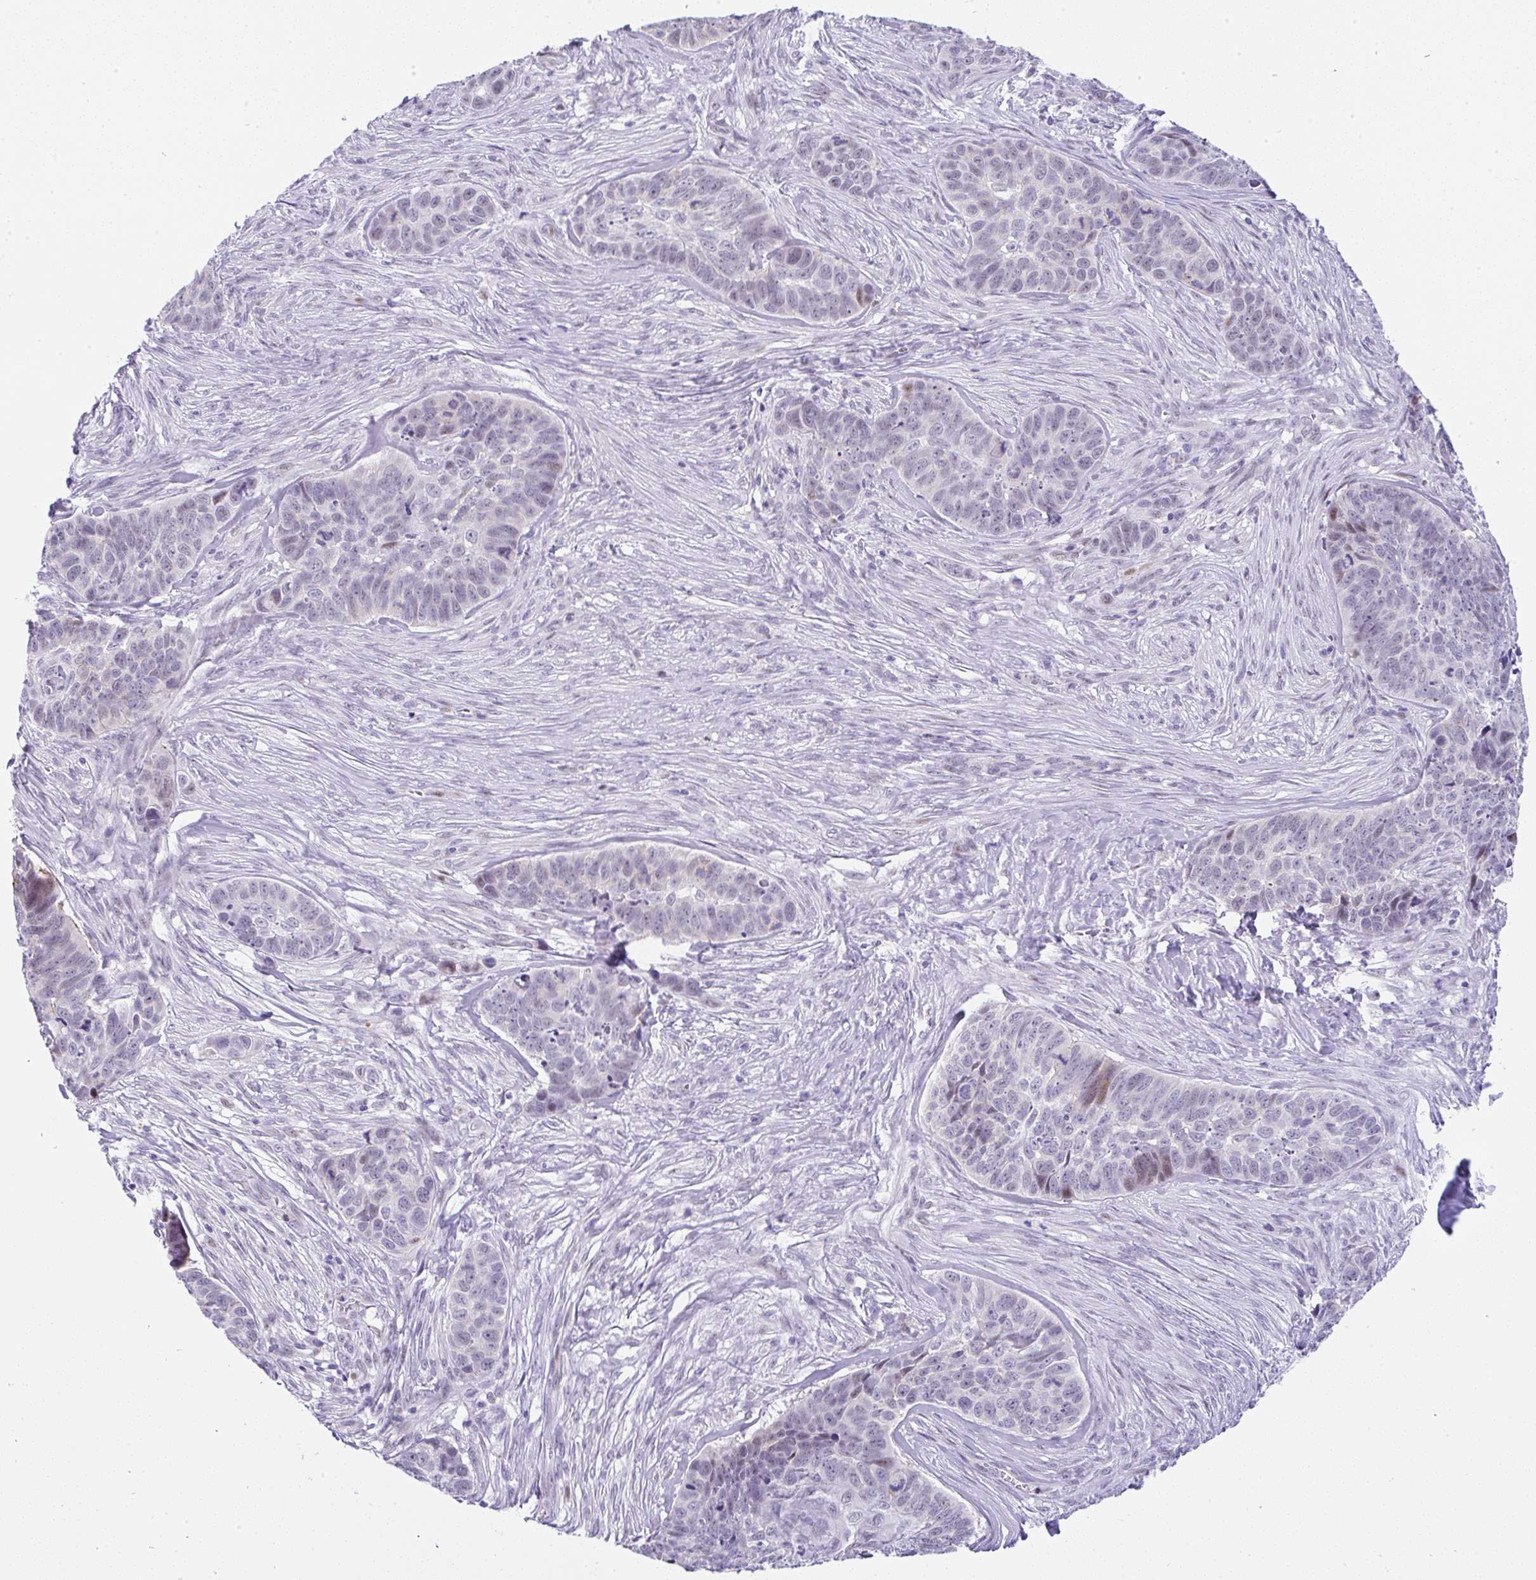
{"staining": {"intensity": "weak", "quantity": "<25%", "location": "nuclear"}, "tissue": "skin cancer", "cell_type": "Tumor cells", "image_type": "cancer", "snomed": [{"axis": "morphology", "description": "Basal cell carcinoma"}, {"axis": "topography", "description": "Skin"}], "caption": "High magnification brightfield microscopy of skin basal cell carcinoma stained with DAB (3,3'-diaminobenzidine) (brown) and counterstained with hematoxylin (blue): tumor cells show no significant positivity. (DAB immunohistochemistry (IHC) visualized using brightfield microscopy, high magnification).", "gene": "NR1D2", "patient": {"sex": "female", "age": 82}}